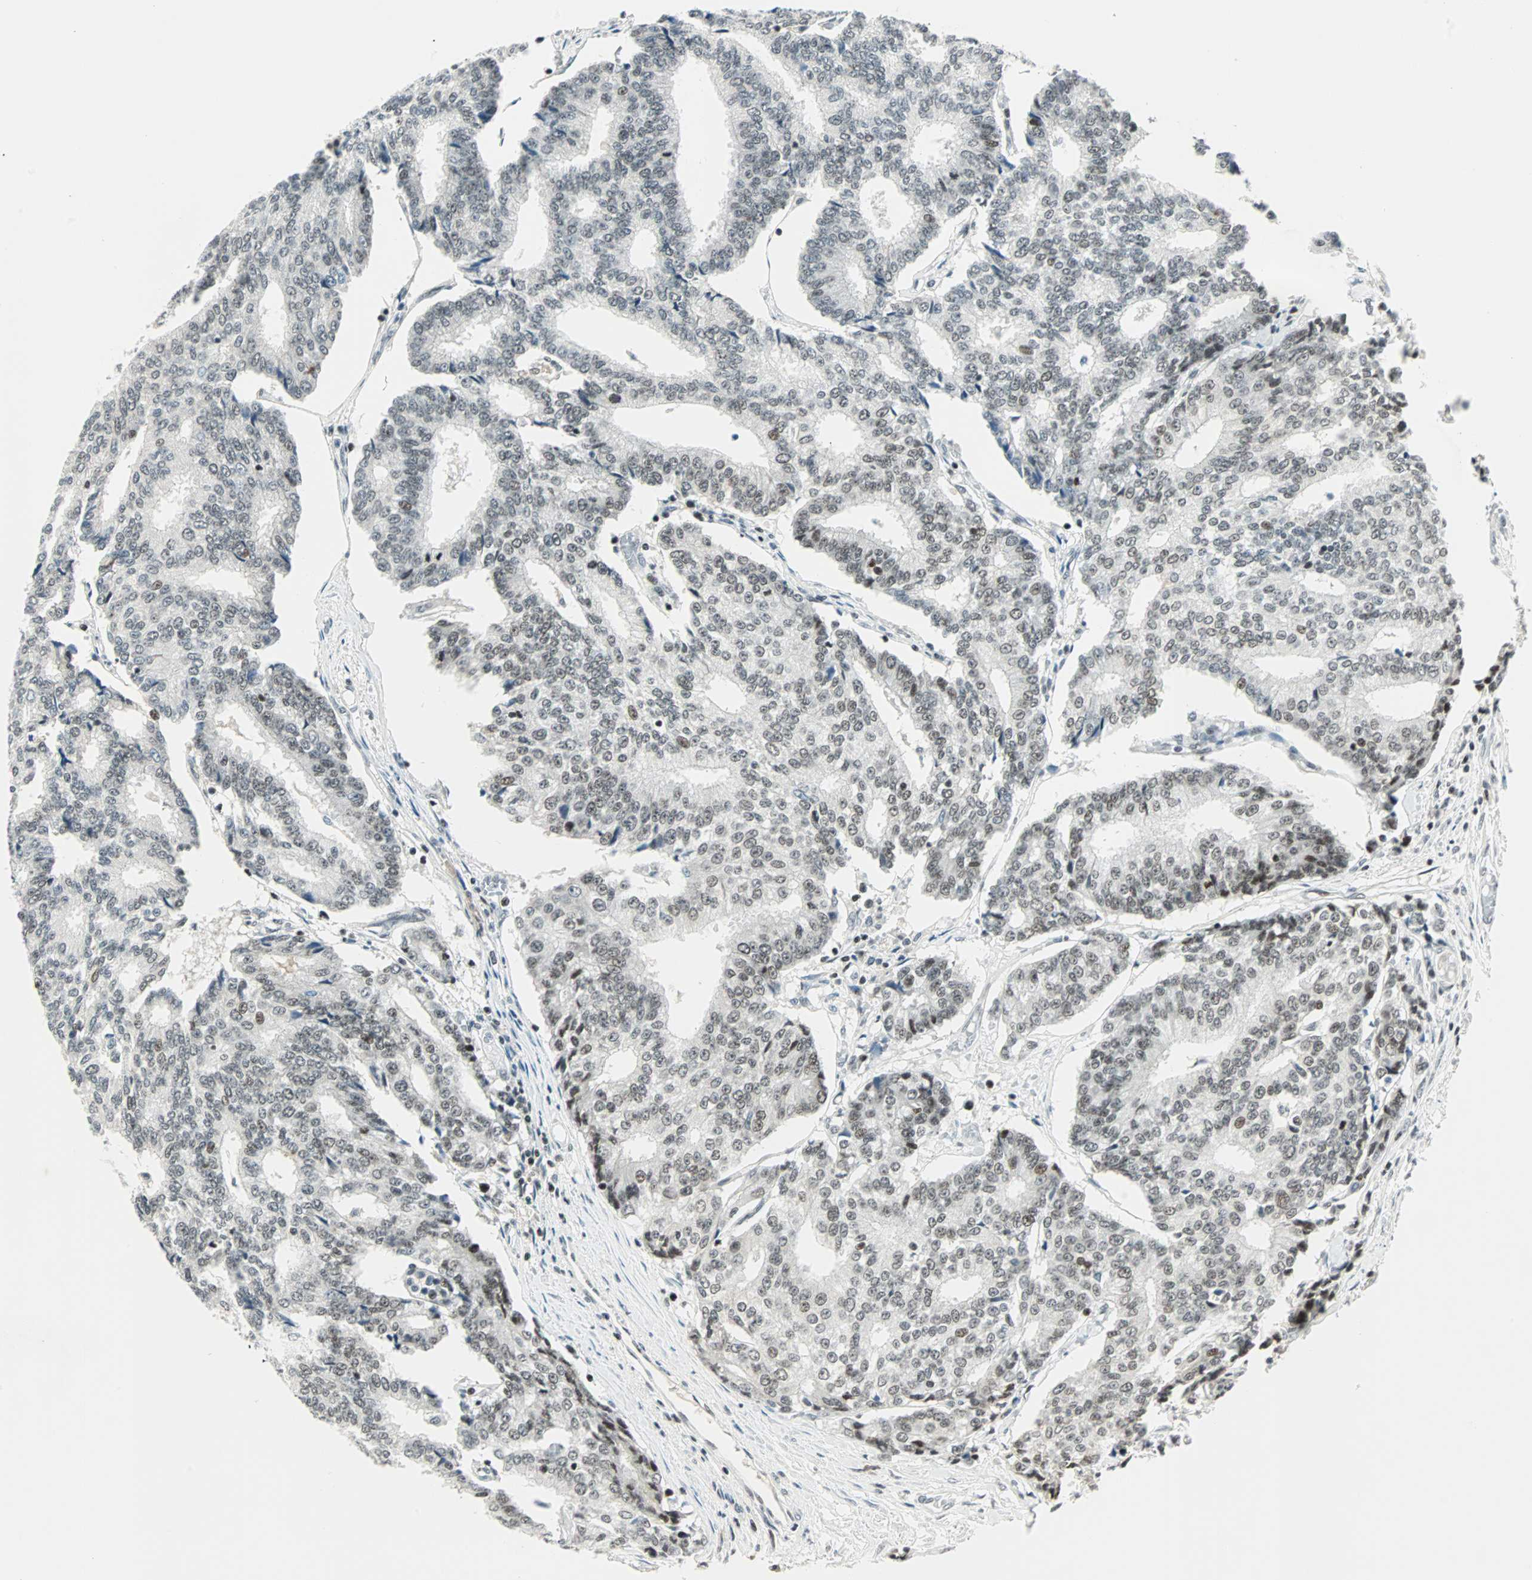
{"staining": {"intensity": "weak", "quantity": ">75%", "location": "nuclear"}, "tissue": "prostate cancer", "cell_type": "Tumor cells", "image_type": "cancer", "snomed": [{"axis": "morphology", "description": "Adenocarcinoma, High grade"}, {"axis": "topography", "description": "Prostate"}], "caption": "A low amount of weak nuclear staining is appreciated in about >75% of tumor cells in high-grade adenocarcinoma (prostate) tissue.", "gene": "SIN3A", "patient": {"sex": "male", "age": 55}}